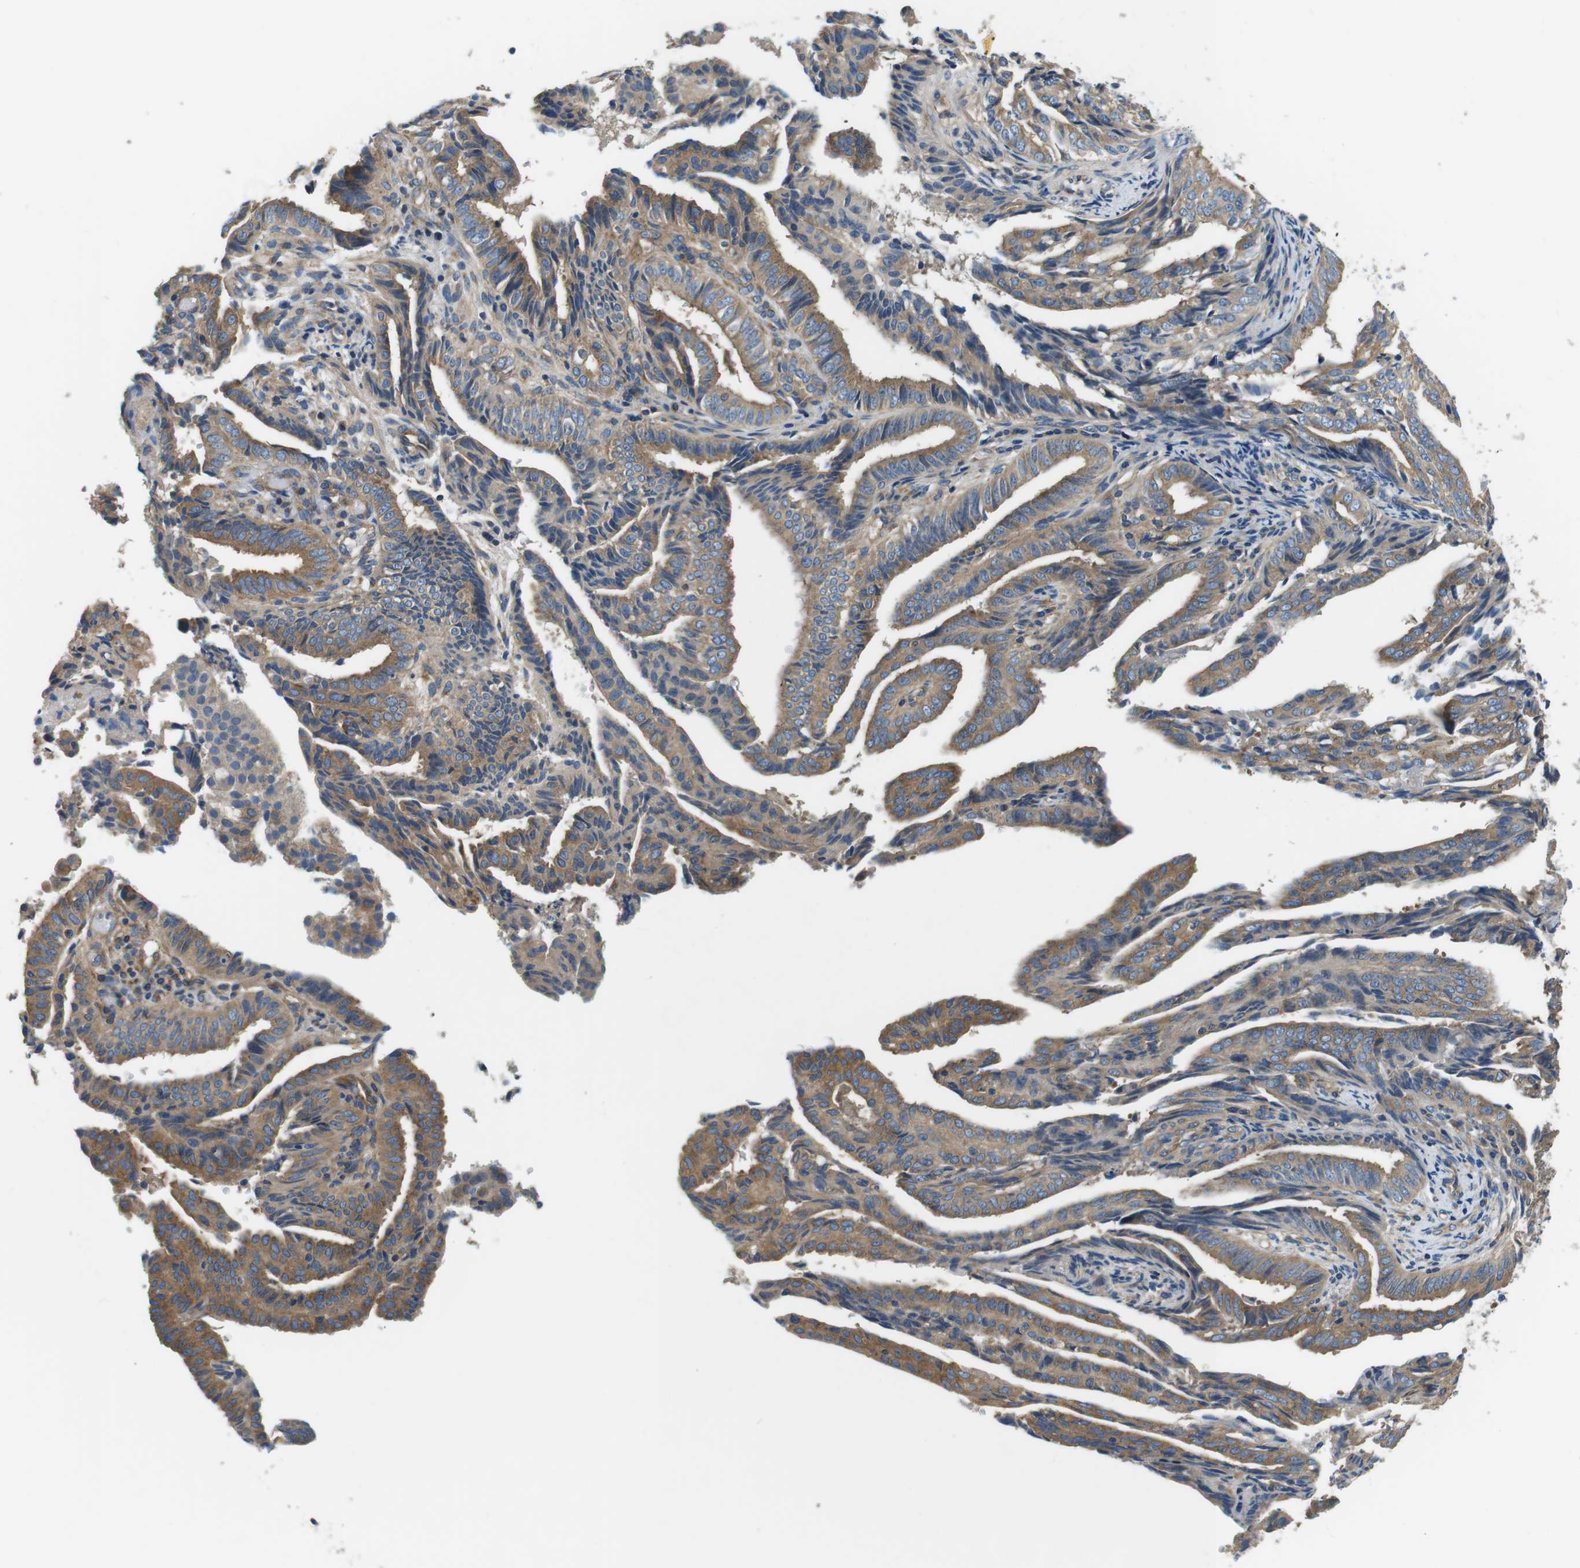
{"staining": {"intensity": "moderate", "quantity": ">75%", "location": "cytoplasmic/membranous"}, "tissue": "endometrial cancer", "cell_type": "Tumor cells", "image_type": "cancer", "snomed": [{"axis": "morphology", "description": "Adenocarcinoma, NOS"}, {"axis": "topography", "description": "Endometrium"}], "caption": "A photomicrograph of human endometrial adenocarcinoma stained for a protein displays moderate cytoplasmic/membranous brown staining in tumor cells.", "gene": "DENND4C", "patient": {"sex": "female", "age": 58}}